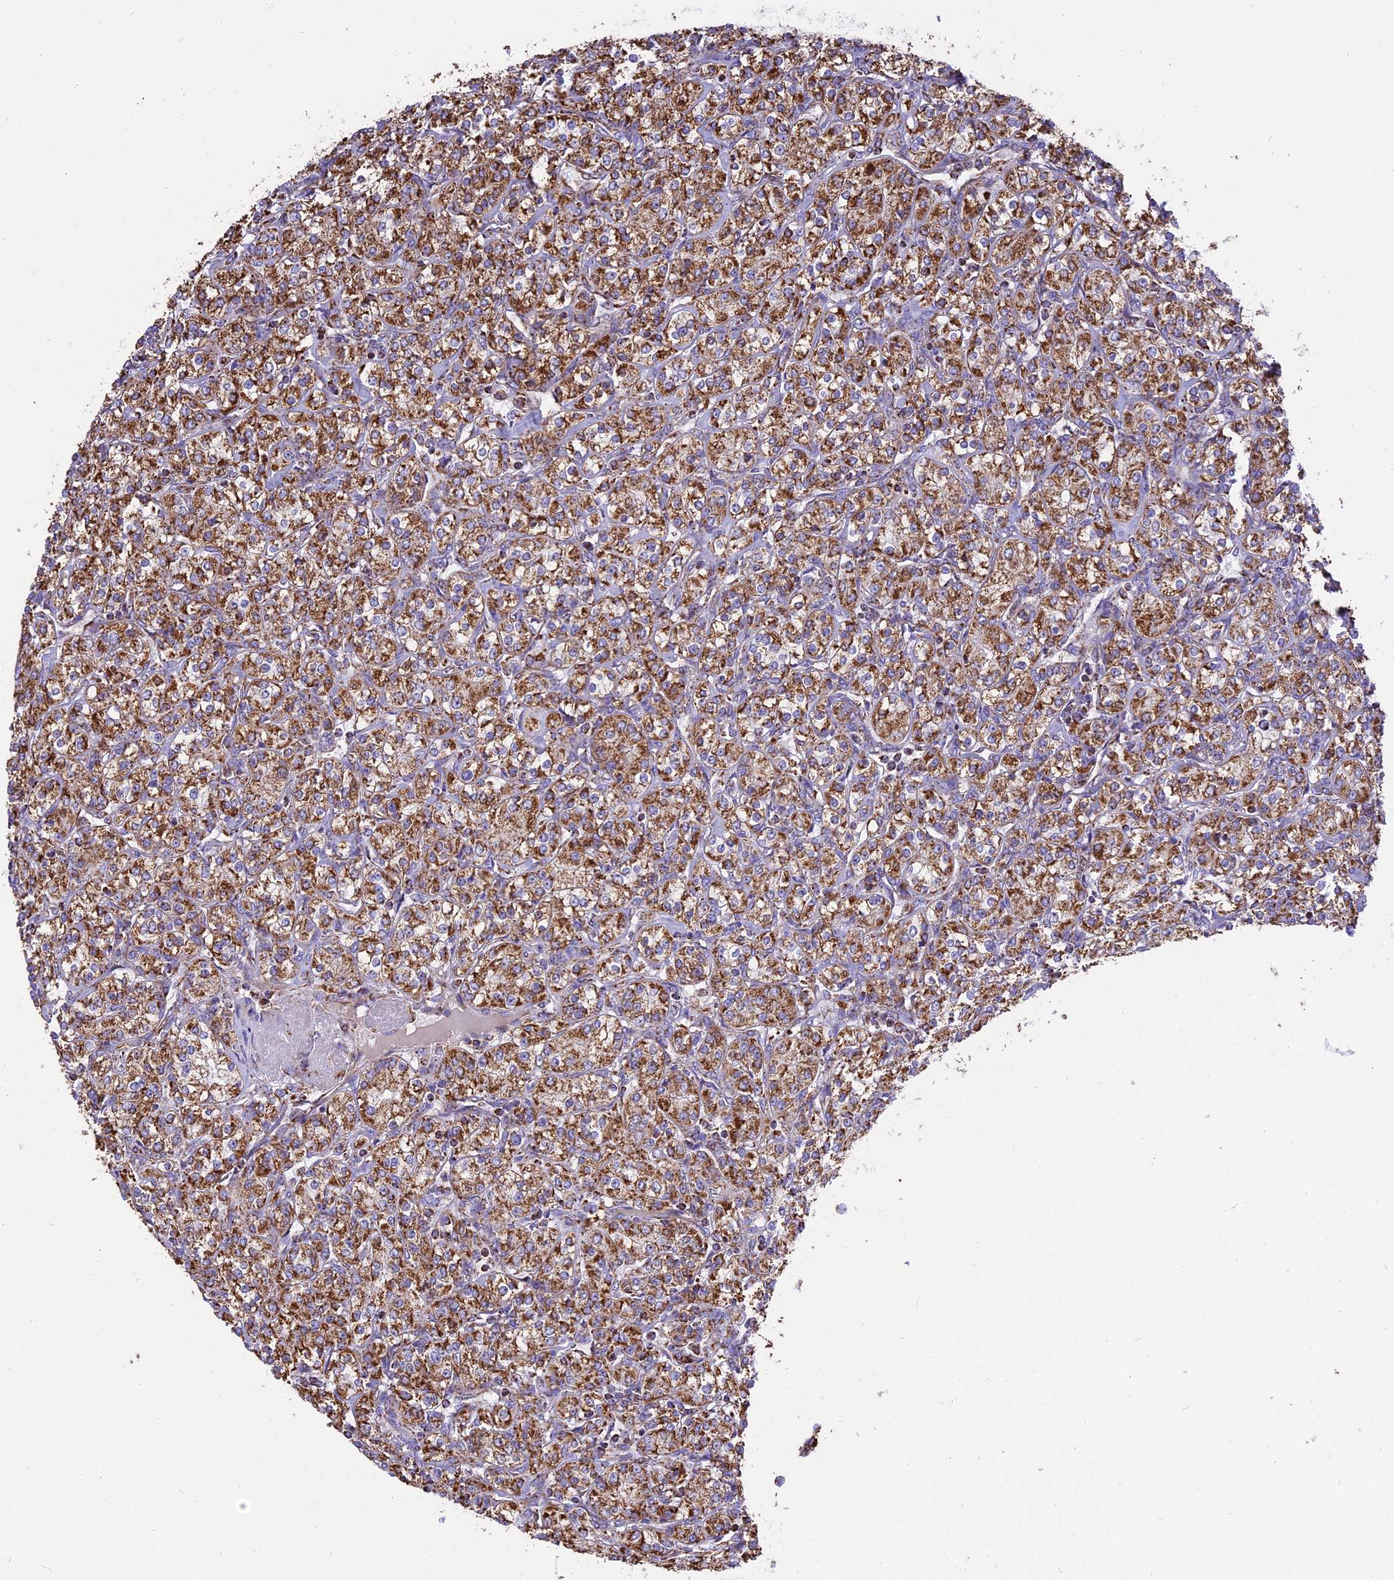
{"staining": {"intensity": "moderate", "quantity": ">75%", "location": "cytoplasmic/membranous"}, "tissue": "renal cancer", "cell_type": "Tumor cells", "image_type": "cancer", "snomed": [{"axis": "morphology", "description": "Adenocarcinoma, NOS"}, {"axis": "topography", "description": "Kidney"}], "caption": "Approximately >75% of tumor cells in renal cancer display moderate cytoplasmic/membranous protein positivity as visualized by brown immunohistochemical staining.", "gene": "TTC4", "patient": {"sex": "male", "age": 77}}